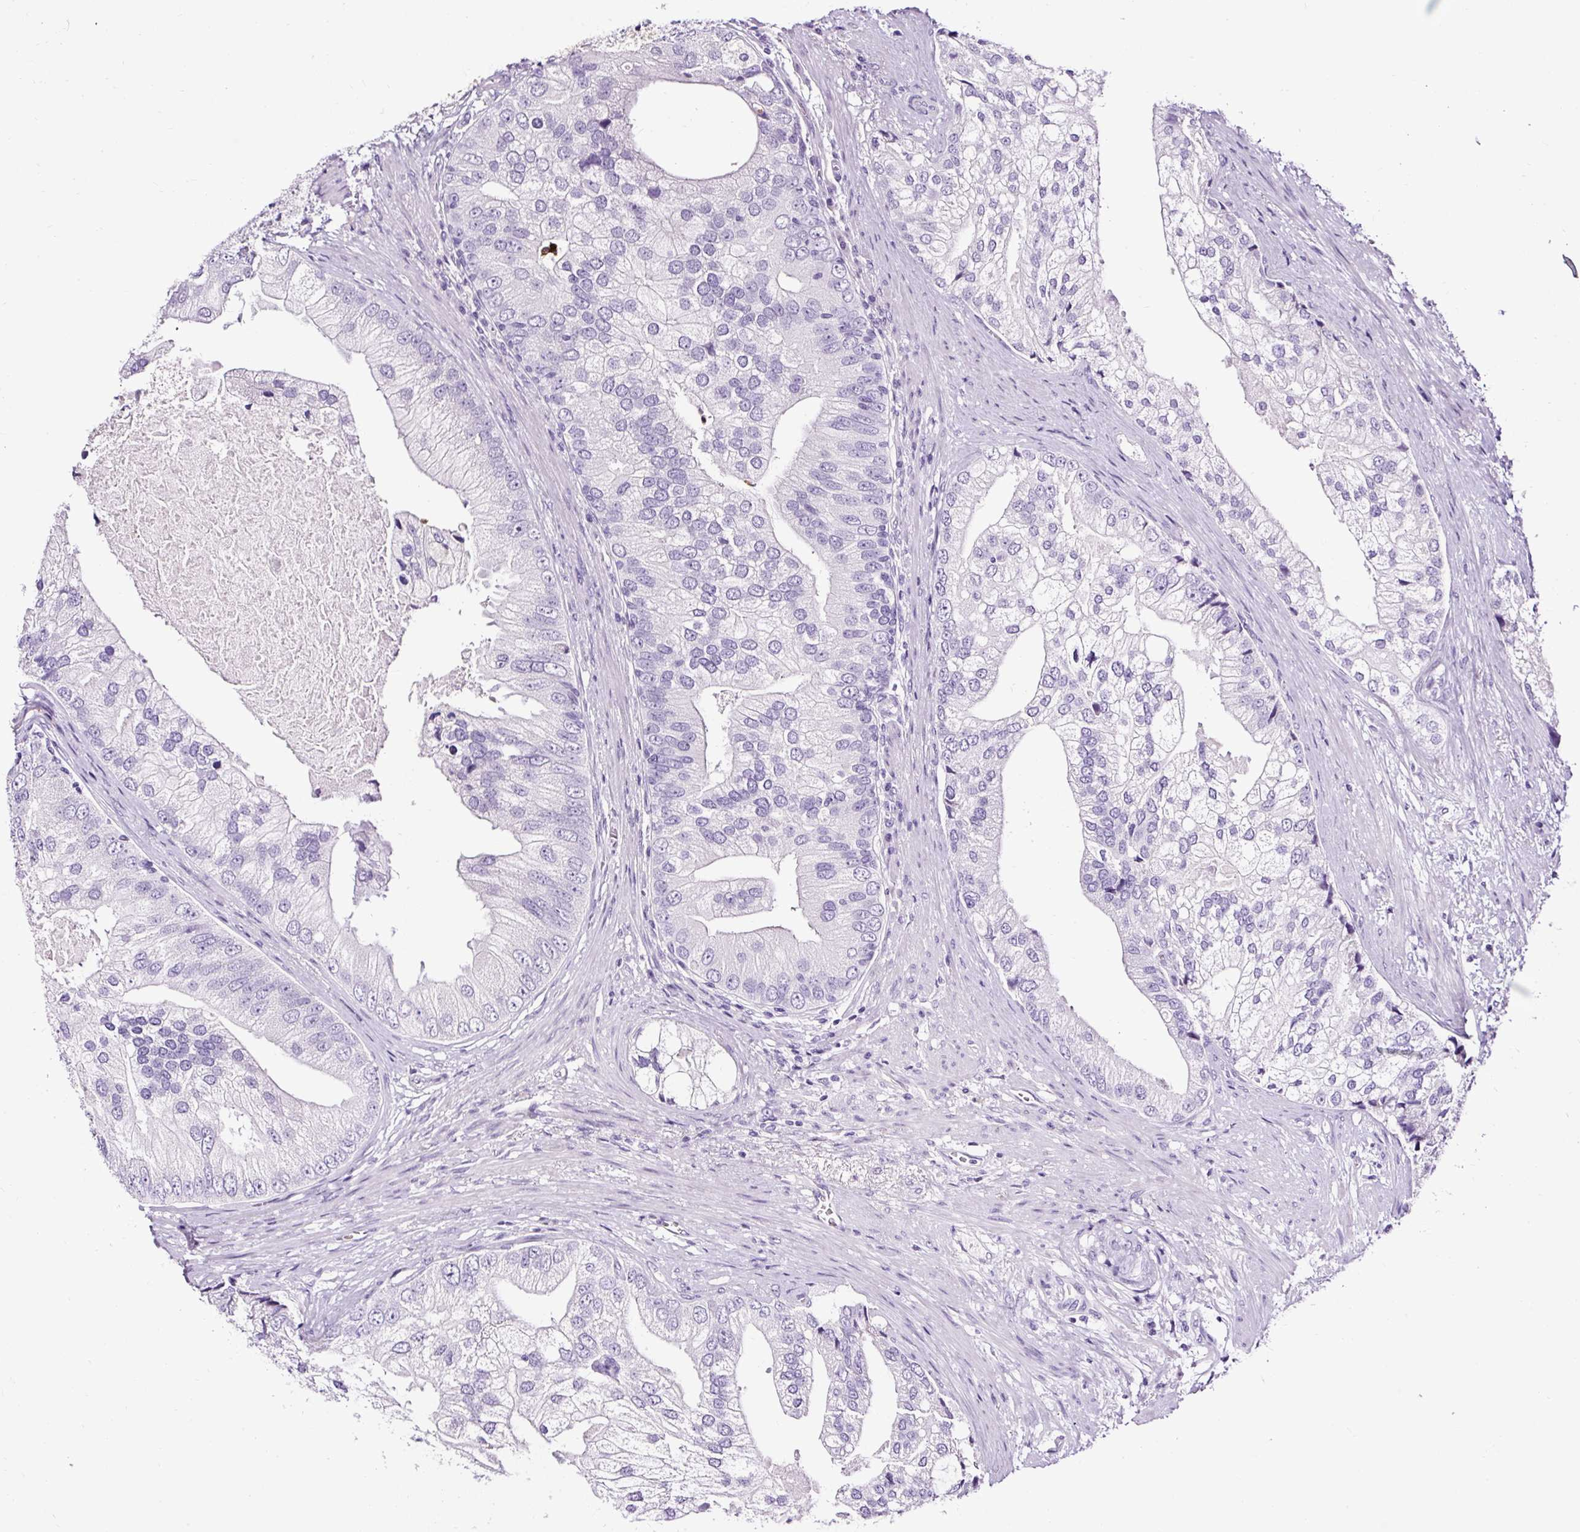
{"staining": {"intensity": "negative", "quantity": "none", "location": "none"}, "tissue": "prostate cancer", "cell_type": "Tumor cells", "image_type": "cancer", "snomed": [{"axis": "morphology", "description": "Adenocarcinoma, High grade"}, {"axis": "topography", "description": "Prostate"}], "caption": "DAB immunohistochemical staining of adenocarcinoma (high-grade) (prostate) exhibits no significant positivity in tumor cells.", "gene": "SLC7A8", "patient": {"sex": "male", "age": 70}}